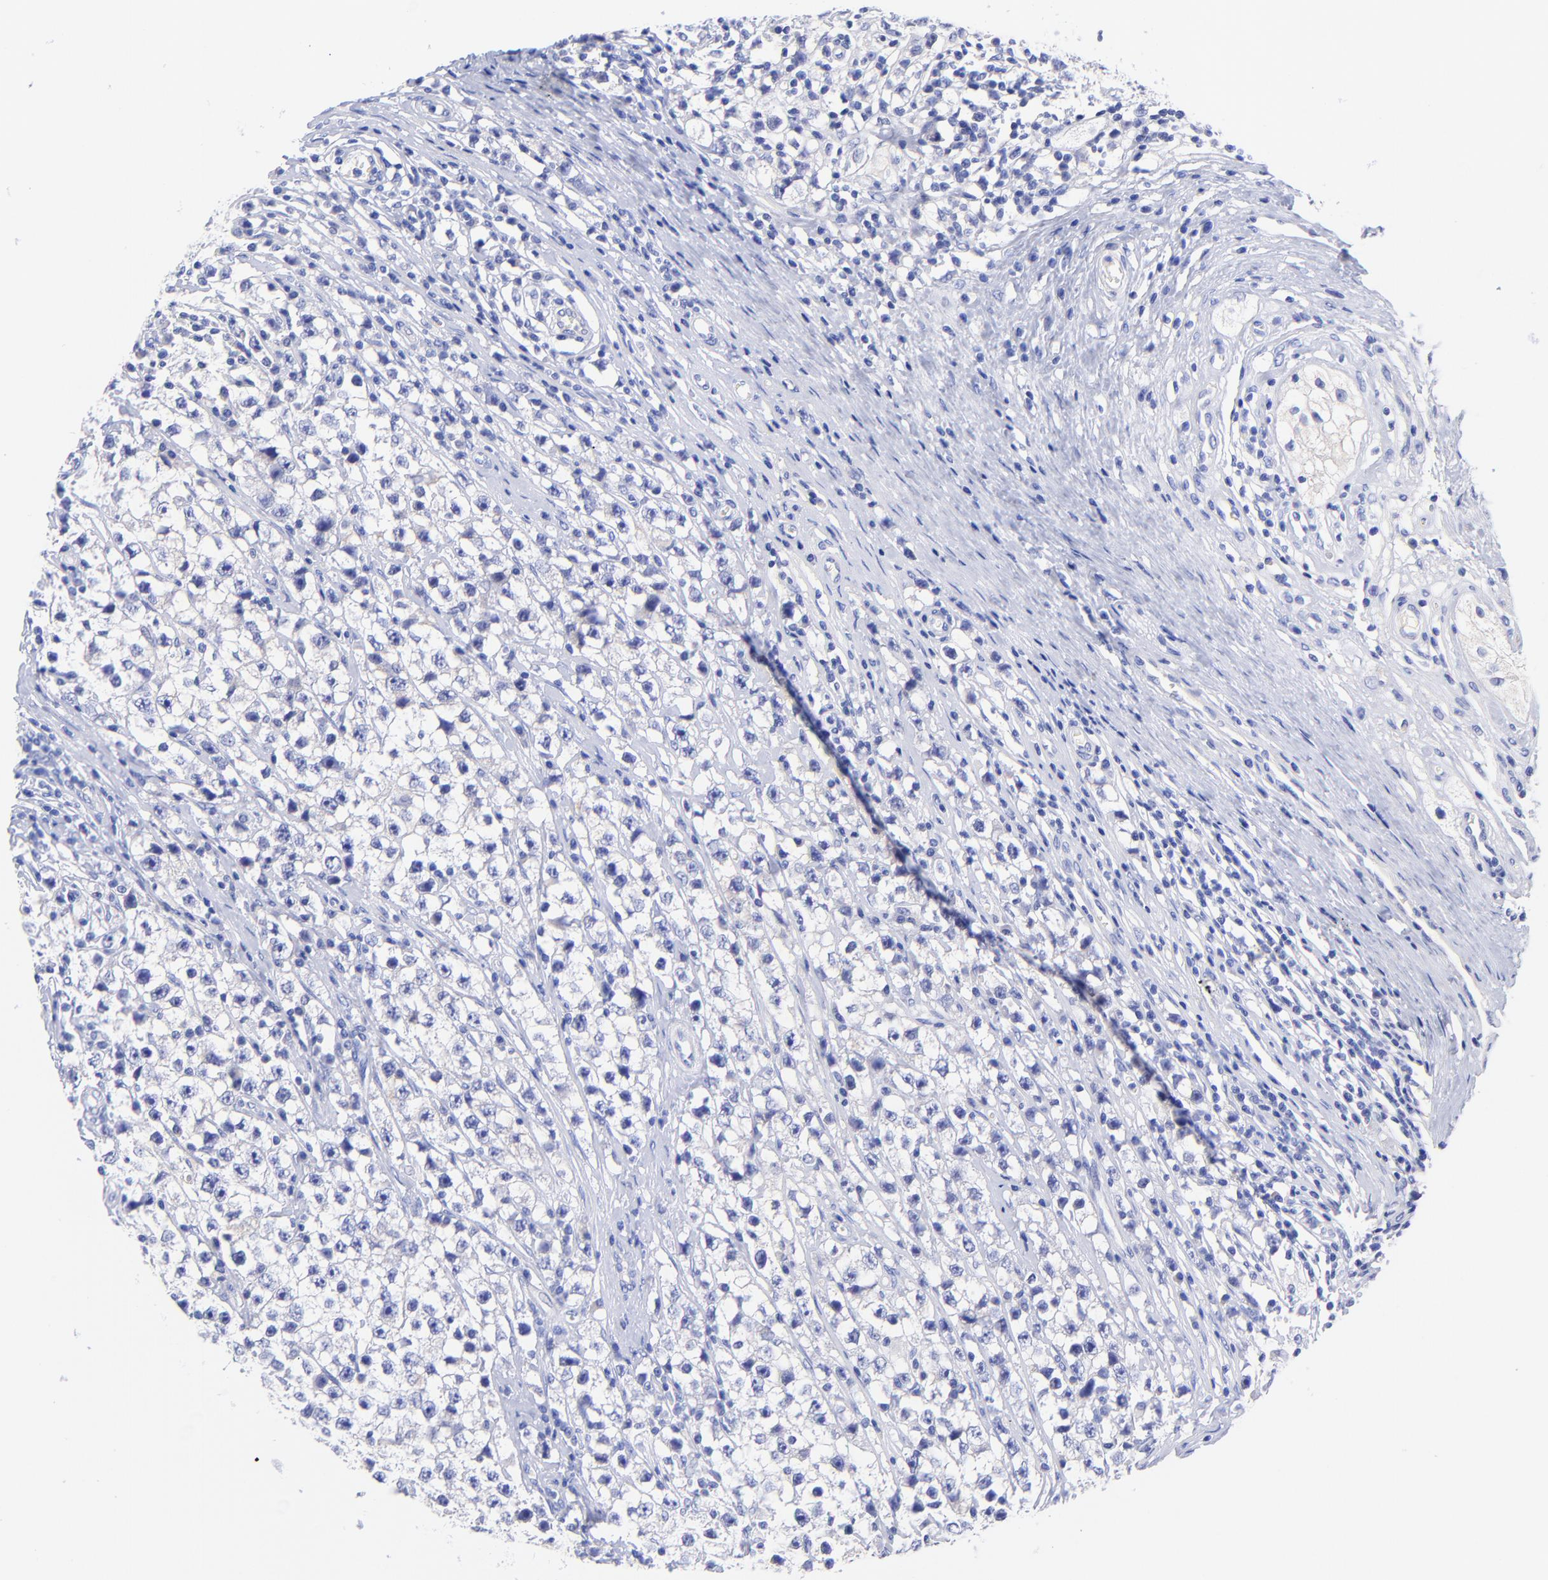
{"staining": {"intensity": "negative", "quantity": "none", "location": "none"}, "tissue": "testis cancer", "cell_type": "Tumor cells", "image_type": "cancer", "snomed": [{"axis": "morphology", "description": "Seminoma, NOS"}, {"axis": "topography", "description": "Testis"}], "caption": "Testis cancer stained for a protein using IHC demonstrates no positivity tumor cells.", "gene": "GPHN", "patient": {"sex": "male", "age": 35}}